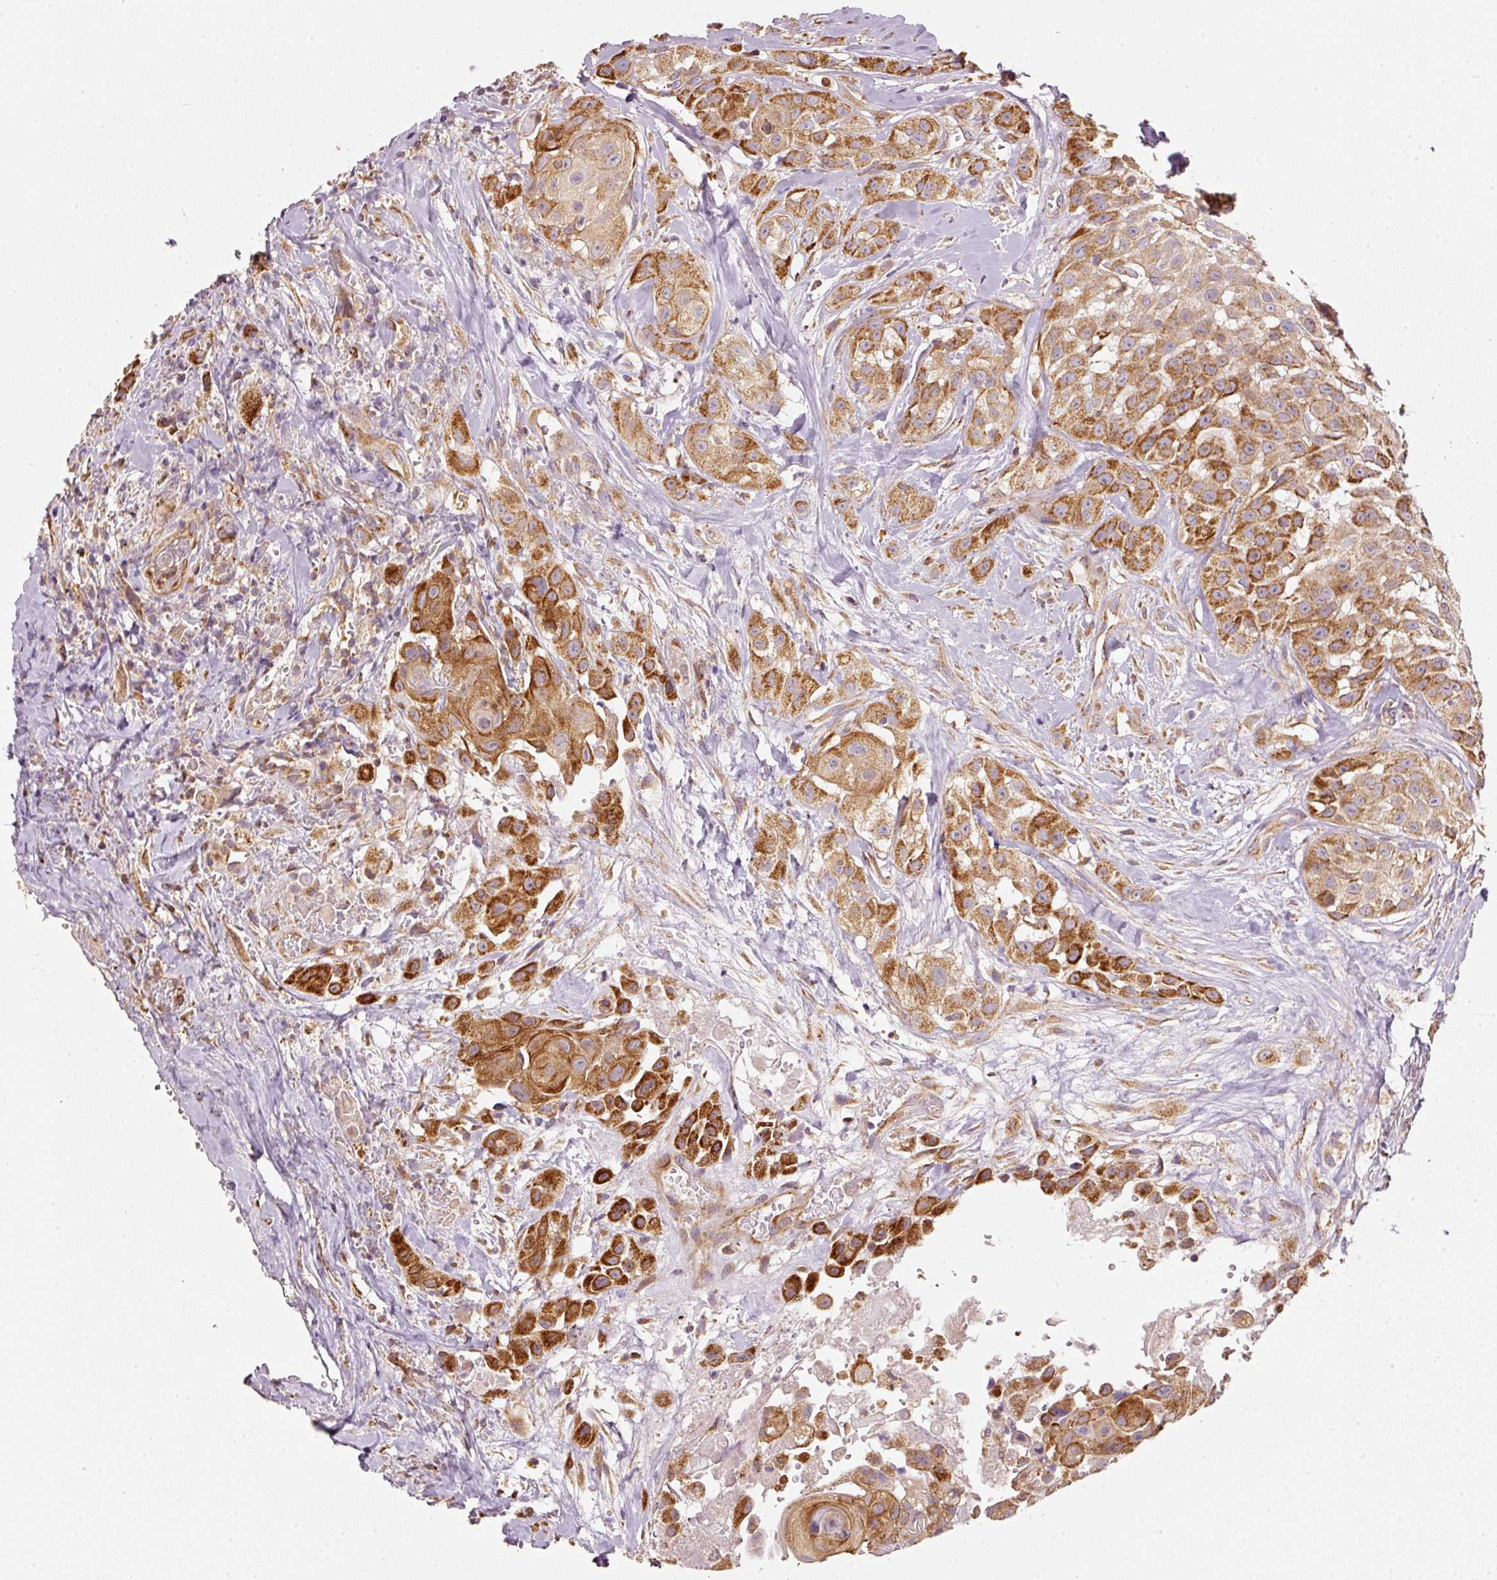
{"staining": {"intensity": "strong", "quantity": ">75%", "location": "cytoplasmic/membranous"}, "tissue": "head and neck cancer", "cell_type": "Tumor cells", "image_type": "cancer", "snomed": [{"axis": "morphology", "description": "Squamous cell carcinoma, NOS"}, {"axis": "topography", "description": "Head-Neck"}], "caption": "This is an image of IHC staining of head and neck cancer, which shows strong expression in the cytoplasmic/membranous of tumor cells.", "gene": "MTHFD1L", "patient": {"sex": "male", "age": 83}}